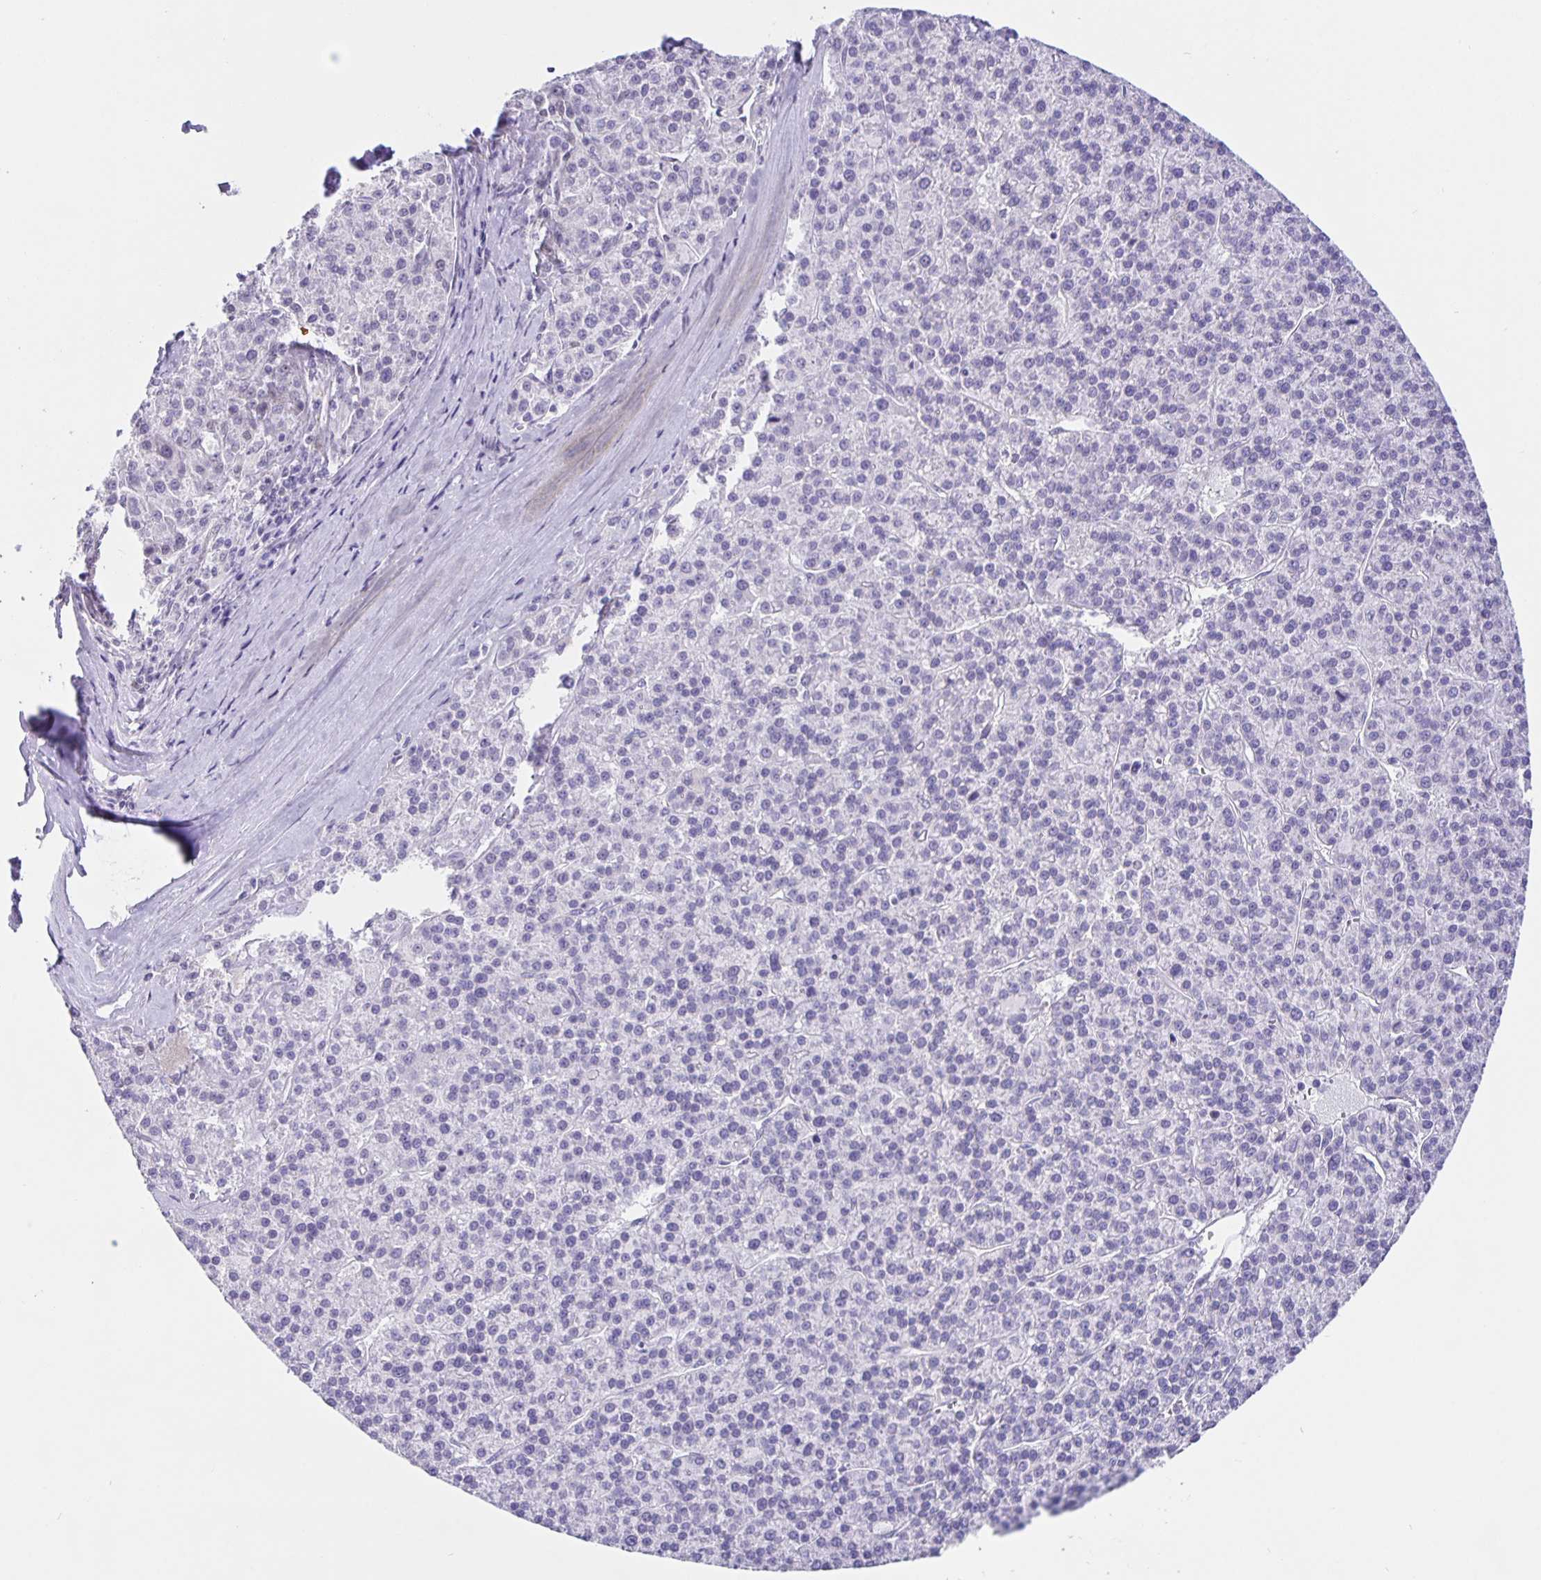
{"staining": {"intensity": "negative", "quantity": "none", "location": "none"}, "tissue": "liver cancer", "cell_type": "Tumor cells", "image_type": "cancer", "snomed": [{"axis": "morphology", "description": "Carcinoma, Hepatocellular, NOS"}, {"axis": "topography", "description": "Liver"}], "caption": "The immunohistochemistry histopathology image has no significant expression in tumor cells of liver cancer (hepatocellular carcinoma) tissue.", "gene": "FOSL2", "patient": {"sex": "female", "age": 58}}